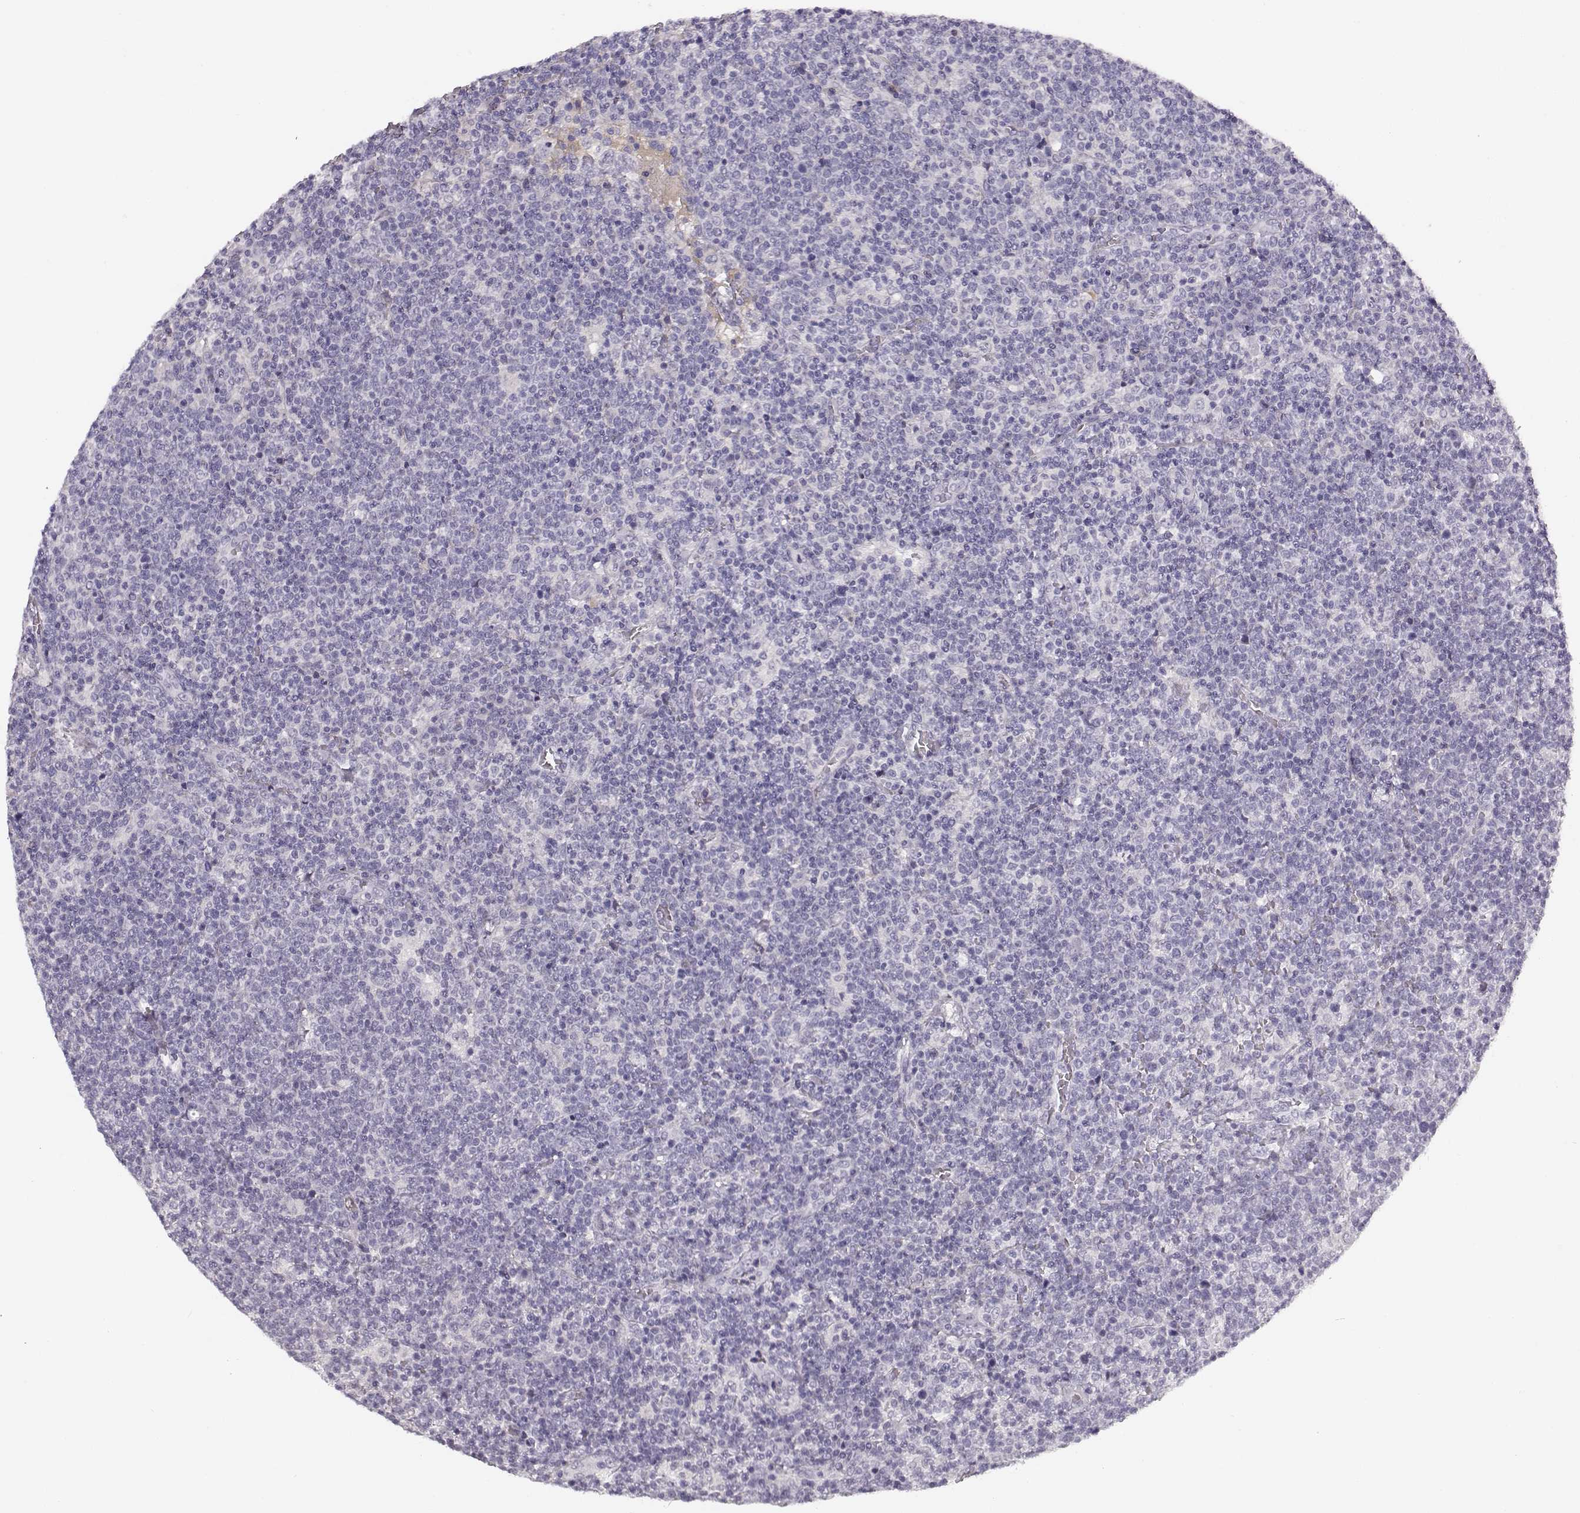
{"staining": {"intensity": "negative", "quantity": "none", "location": "none"}, "tissue": "lymphoma", "cell_type": "Tumor cells", "image_type": "cancer", "snomed": [{"axis": "morphology", "description": "Malignant lymphoma, non-Hodgkin's type, High grade"}, {"axis": "topography", "description": "Lymph node"}], "caption": "DAB (3,3'-diaminobenzidine) immunohistochemical staining of human malignant lymphoma, non-Hodgkin's type (high-grade) reveals no significant positivity in tumor cells.", "gene": "KIAA0319", "patient": {"sex": "male", "age": 61}}